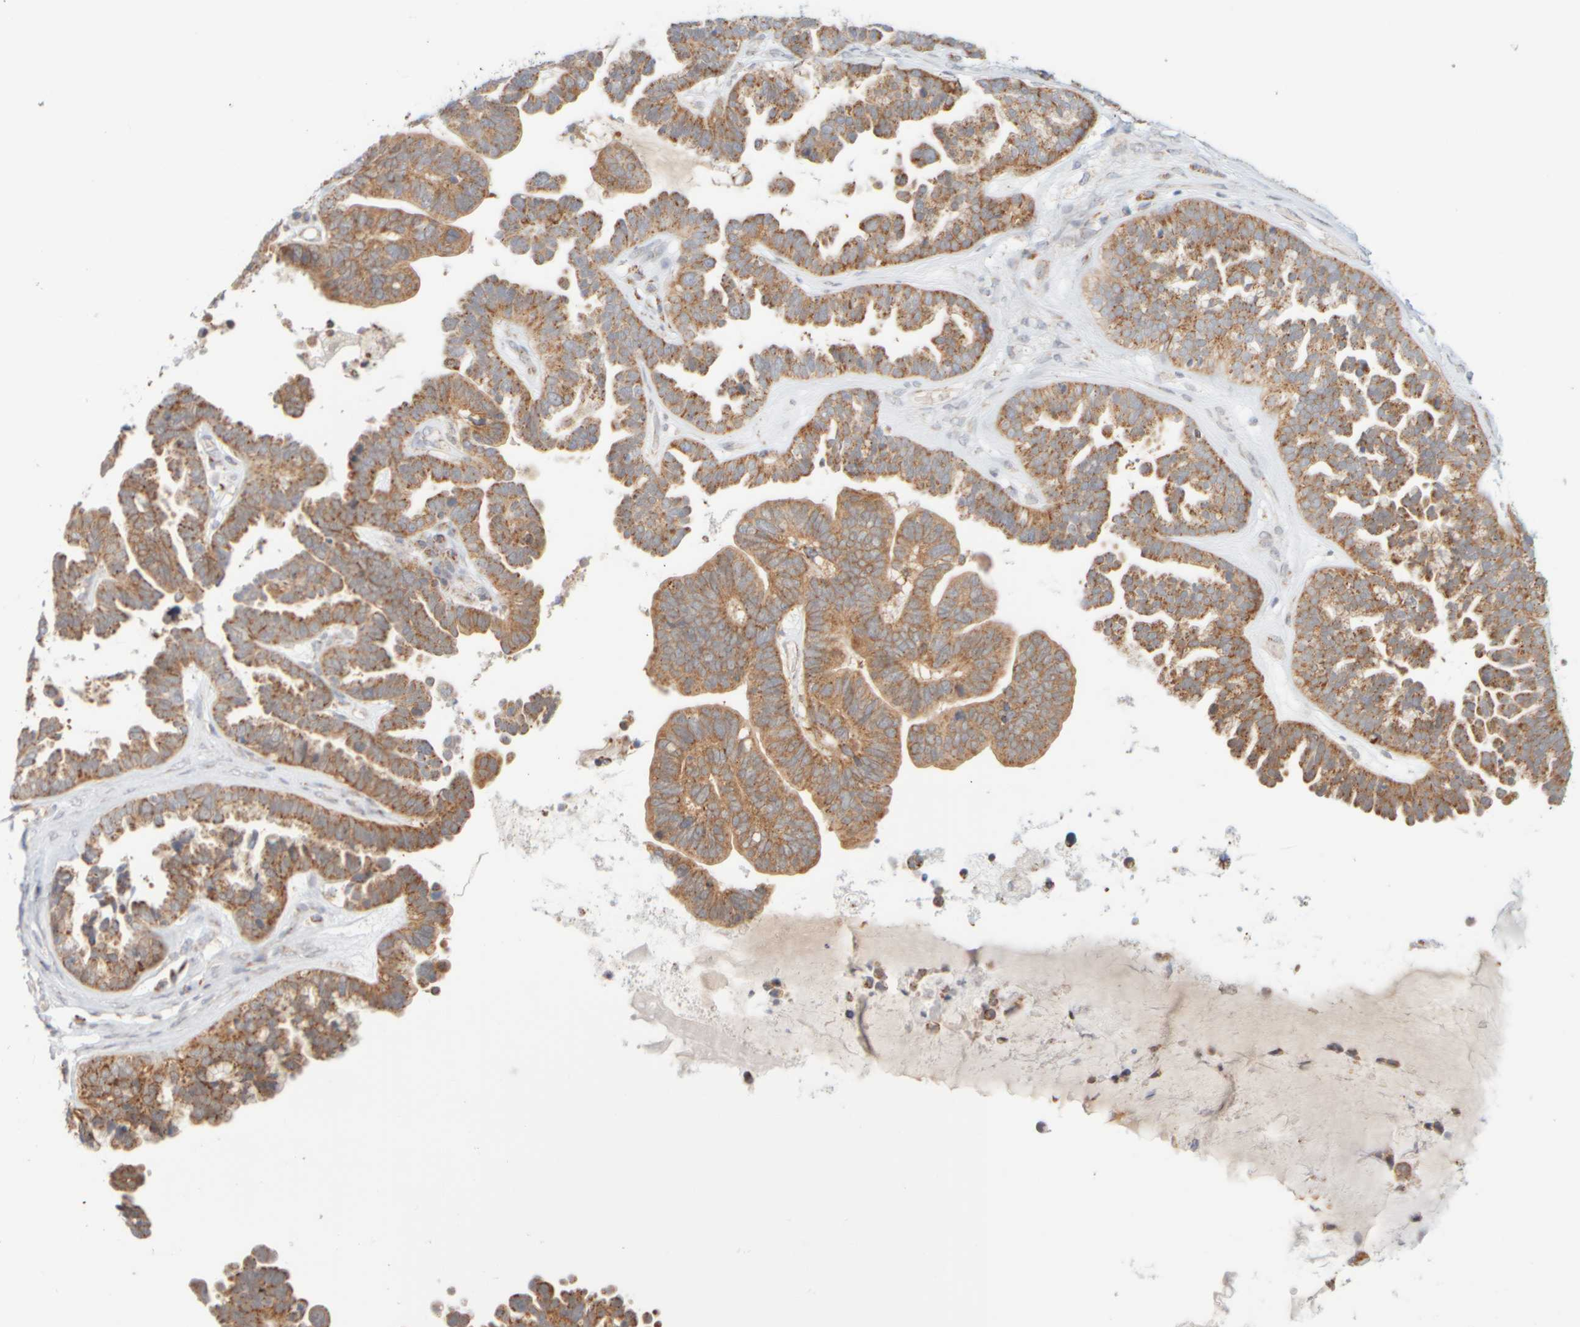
{"staining": {"intensity": "moderate", "quantity": ">75%", "location": "cytoplasmic/membranous"}, "tissue": "ovarian cancer", "cell_type": "Tumor cells", "image_type": "cancer", "snomed": [{"axis": "morphology", "description": "Cystadenocarcinoma, serous, NOS"}, {"axis": "topography", "description": "Ovary"}], "caption": "Tumor cells show medium levels of moderate cytoplasmic/membranous expression in approximately >75% of cells in serous cystadenocarcinoma (ovarian). Ihc stains the protein of interest in brown and the nuclei are stained blue.", "gene": "PPM1K", "patient": {"sex": "female", "age": 56}}